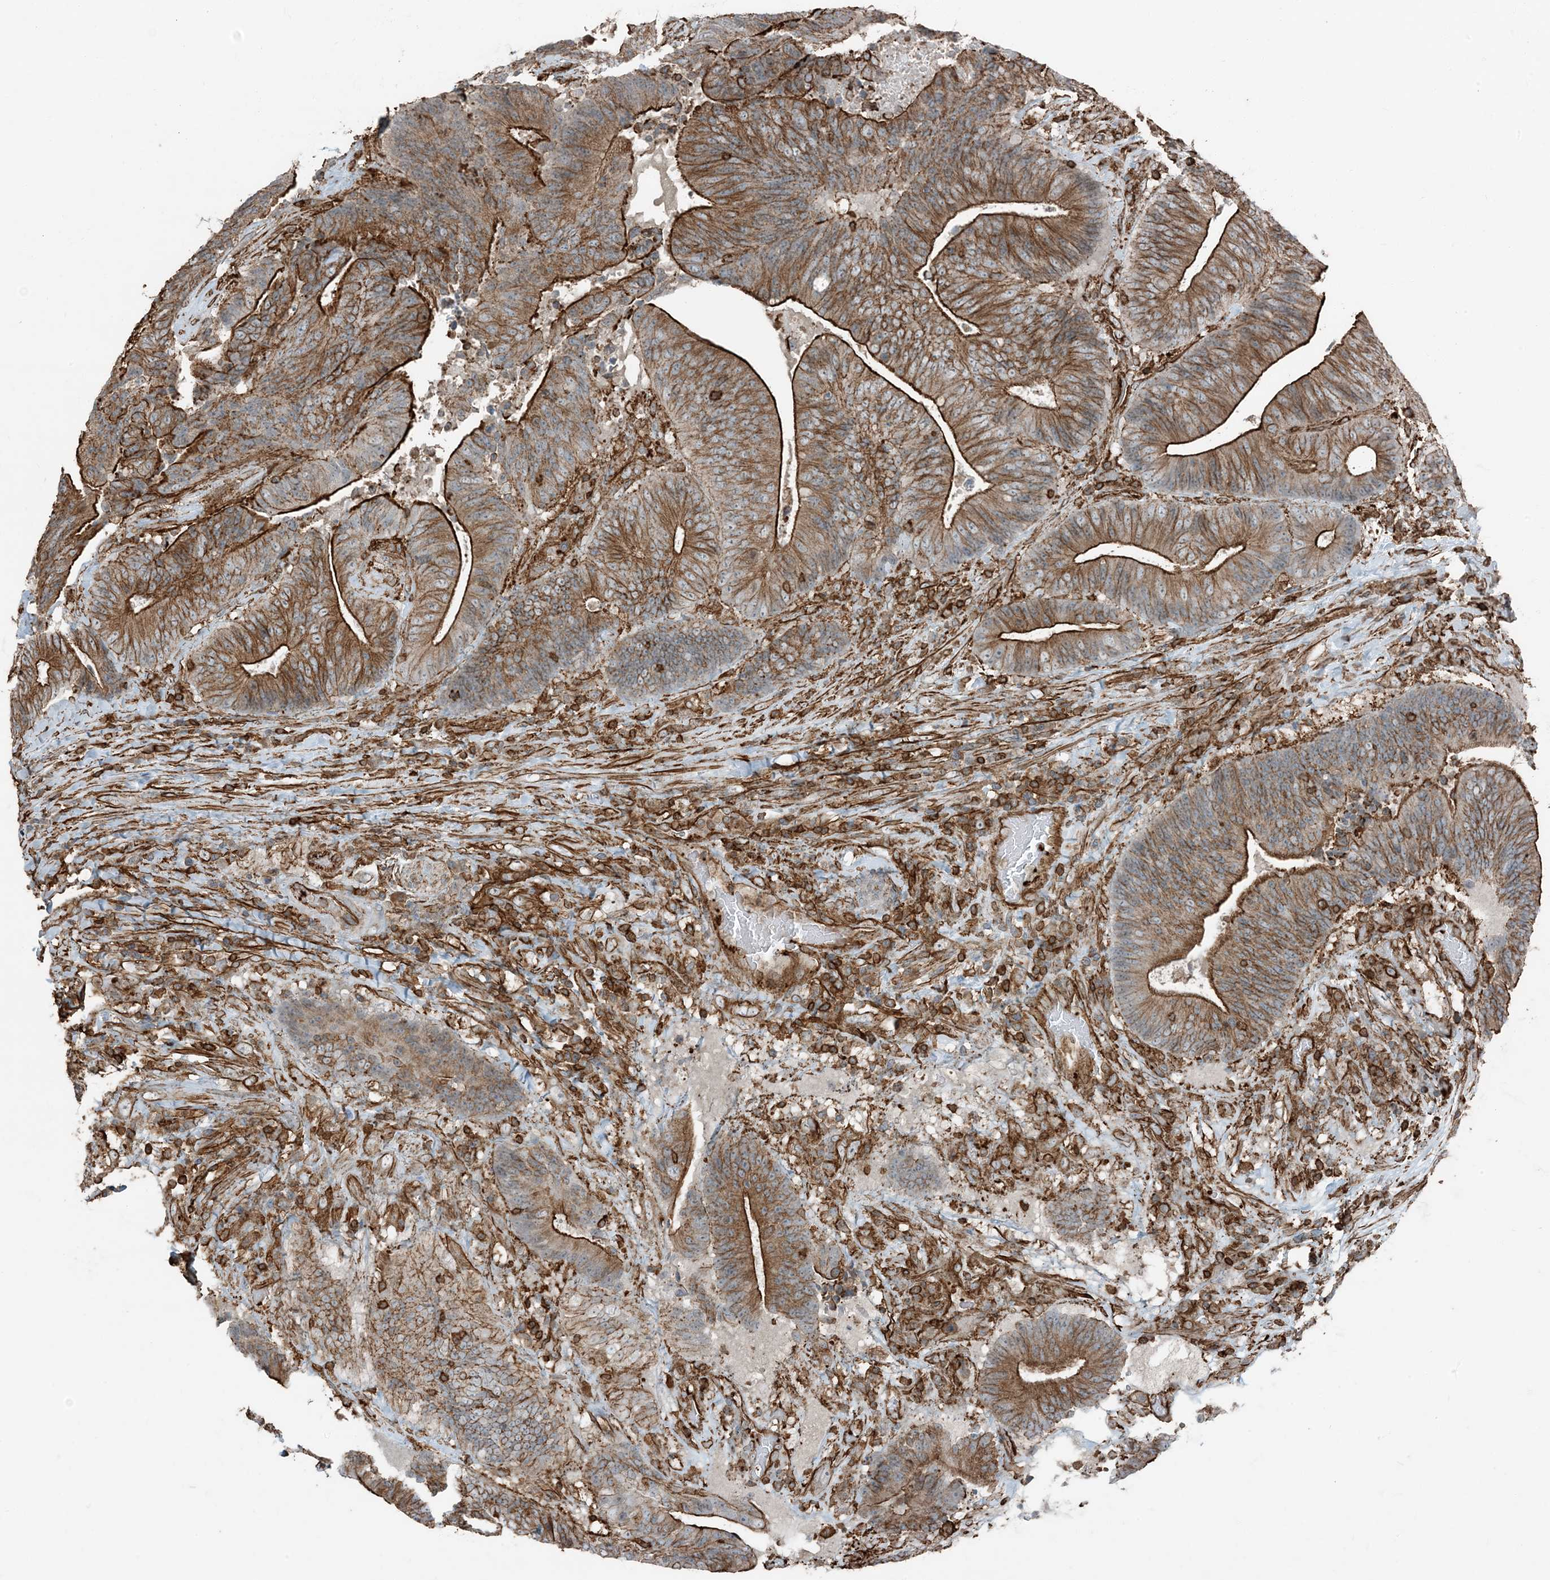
{"staining": {"intensity": "strong", "quantity": ">75%", "location": "cytoplasmic/membranous"}, "tissue": "colorectal cancer", "cell_type": "Tumor cells", "image_type": "cancer", "snomed": [{"axis": "morphology", "description": "Adenocarcinoma, NOS"}, {"axis": "topography", "description": "Rectum"}], "caption": "The micrograph shows staining of colorectal cancer (adenocarcinoma), revealing strong cytoplasmic/membranous protein expression (brown color) within tumor cells. (DAB IHC, brown staining for protein, blue staining for nuclei).", "gene": "APOBEC3C", "patient": {"sex": "male", "age": 72}}